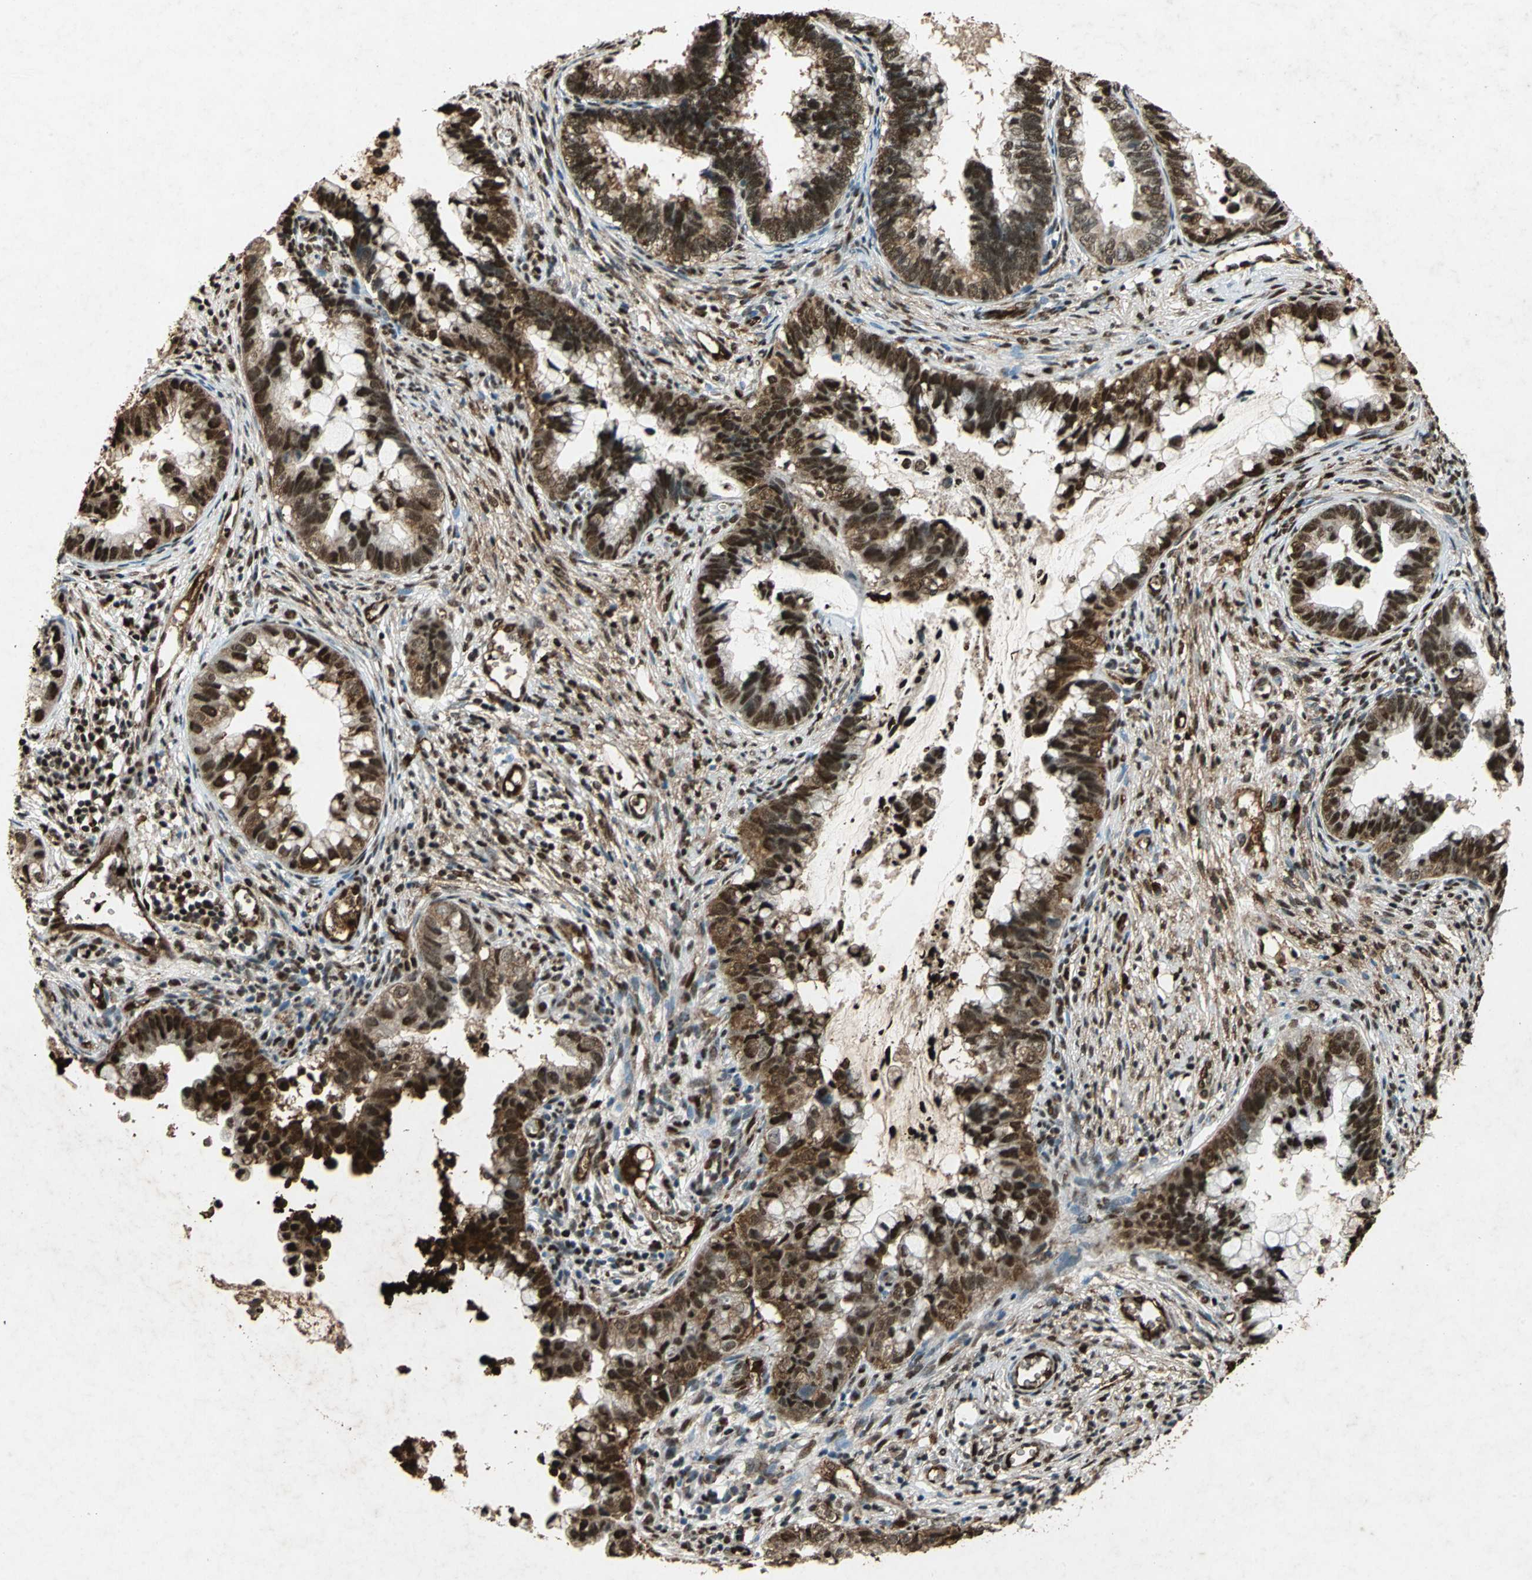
{"staining": {"intensity": "strong", "quantity": ">75%", "location": "cytoplasmic/membranous,nuclear"}, "tissue": "cervical cancer", "cell_type": "Tumor cells", "image_type": "cancer", "snomed": [{"axis": "morphology", "description": "Adenocarcinoma, NOS"}, {"axis": "topography", "description": "Cervix"}], "caption": "Protein staining exhibits strong cytoplasmic/membranous and nuclear expression in approximately >75% of tumor cells in cervical adenocarcinoma.", "gene": "ANP32A", "patient": {"sex": "female", "age": 44}}